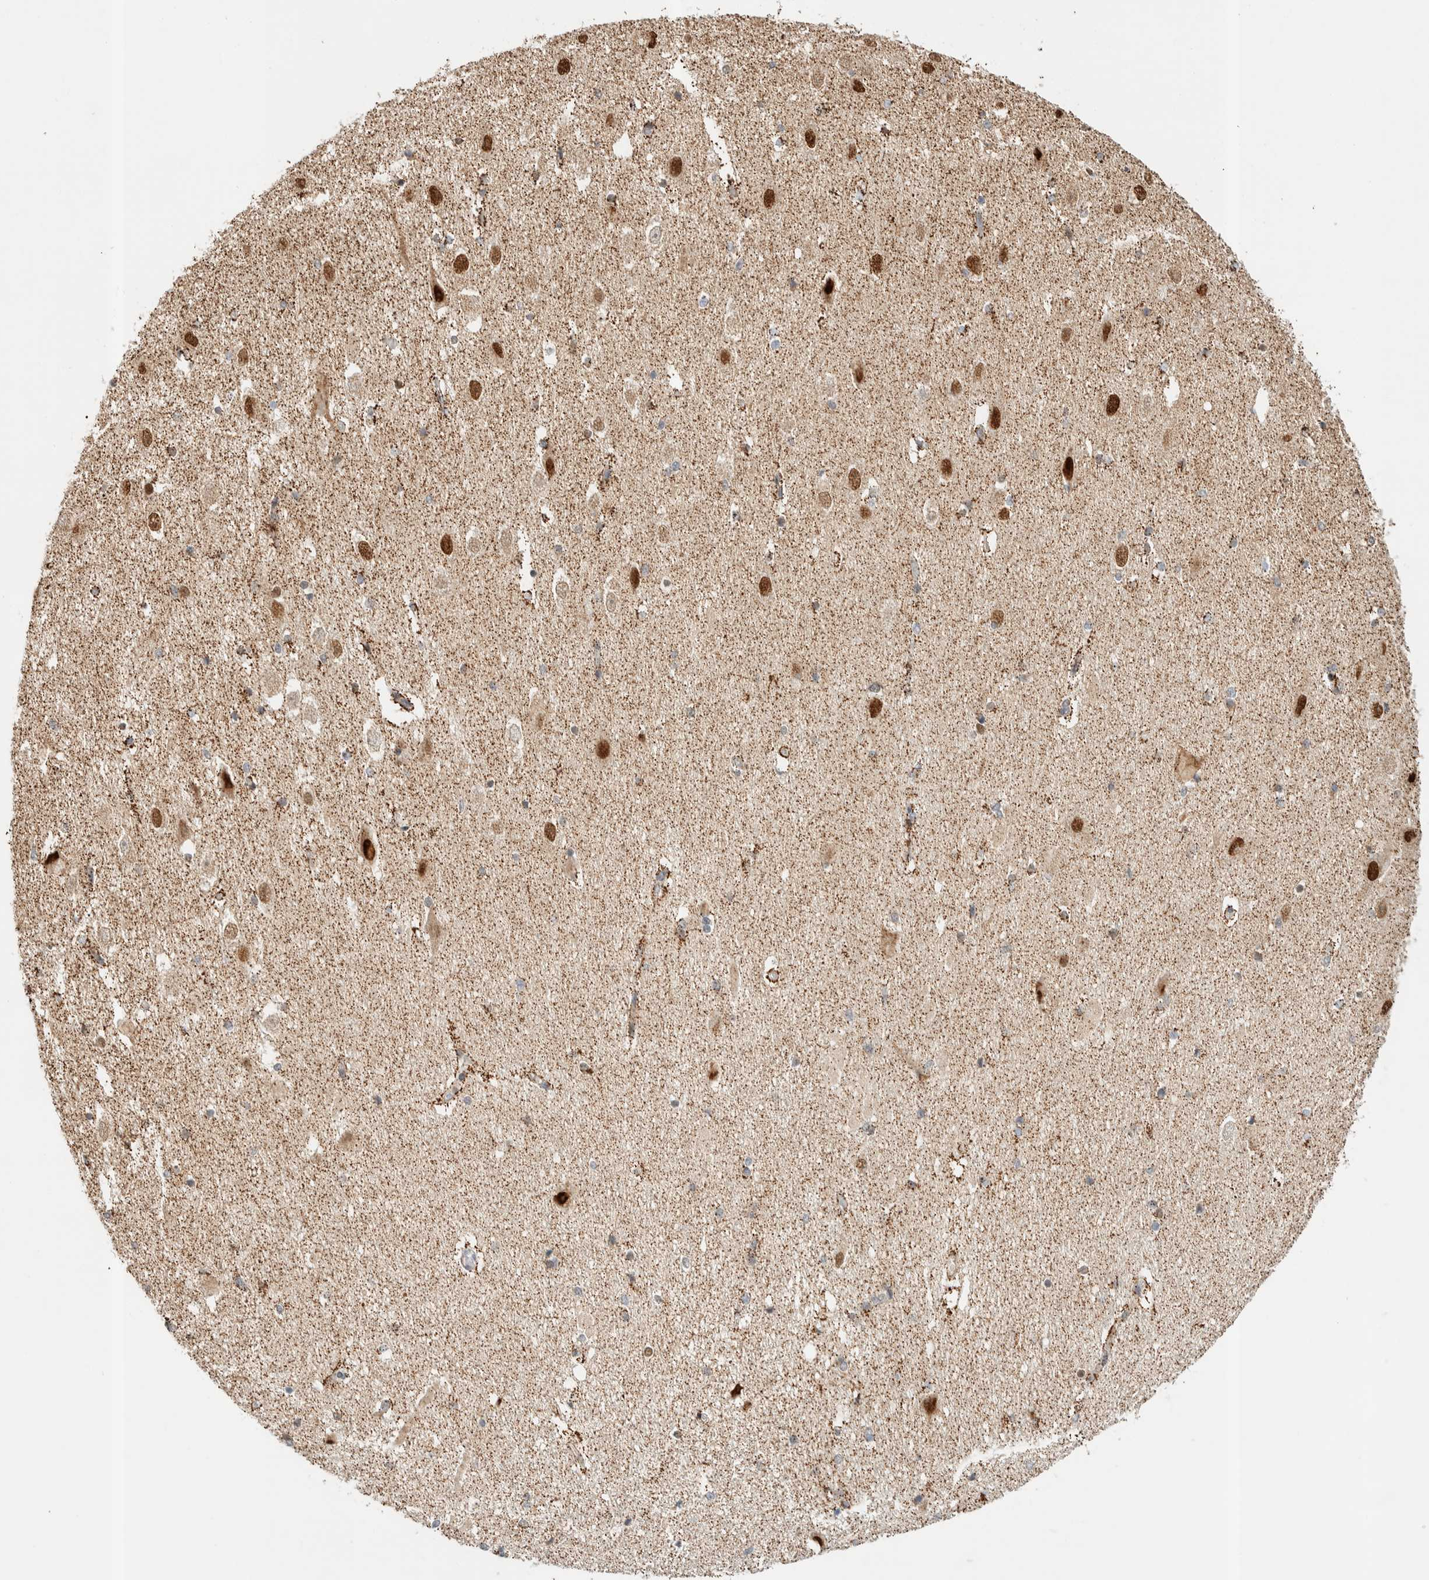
{"staining": {"intensity": "moderate", "quantity": "<25%", "location": "cytoplasmic/membranous"}, "tissue": "hippocampus", "cell_type": "Glial cells", "image_type": "normal", "snomed": [{"axis": "morphology", "description": "Normal tissue, NOS"}, {"axis": "topography", "description": "Hippocampus"}], "caption": "The micrograph displays a brown stain indicating the presence of a protein in the cytoplasmic/membranous of glial cells in hippocampus. (Brightfield microscopy of DAB IHC at high magnification).", "gene": "TSPAN32", "patient": {"sex": "female", "age": 19}}